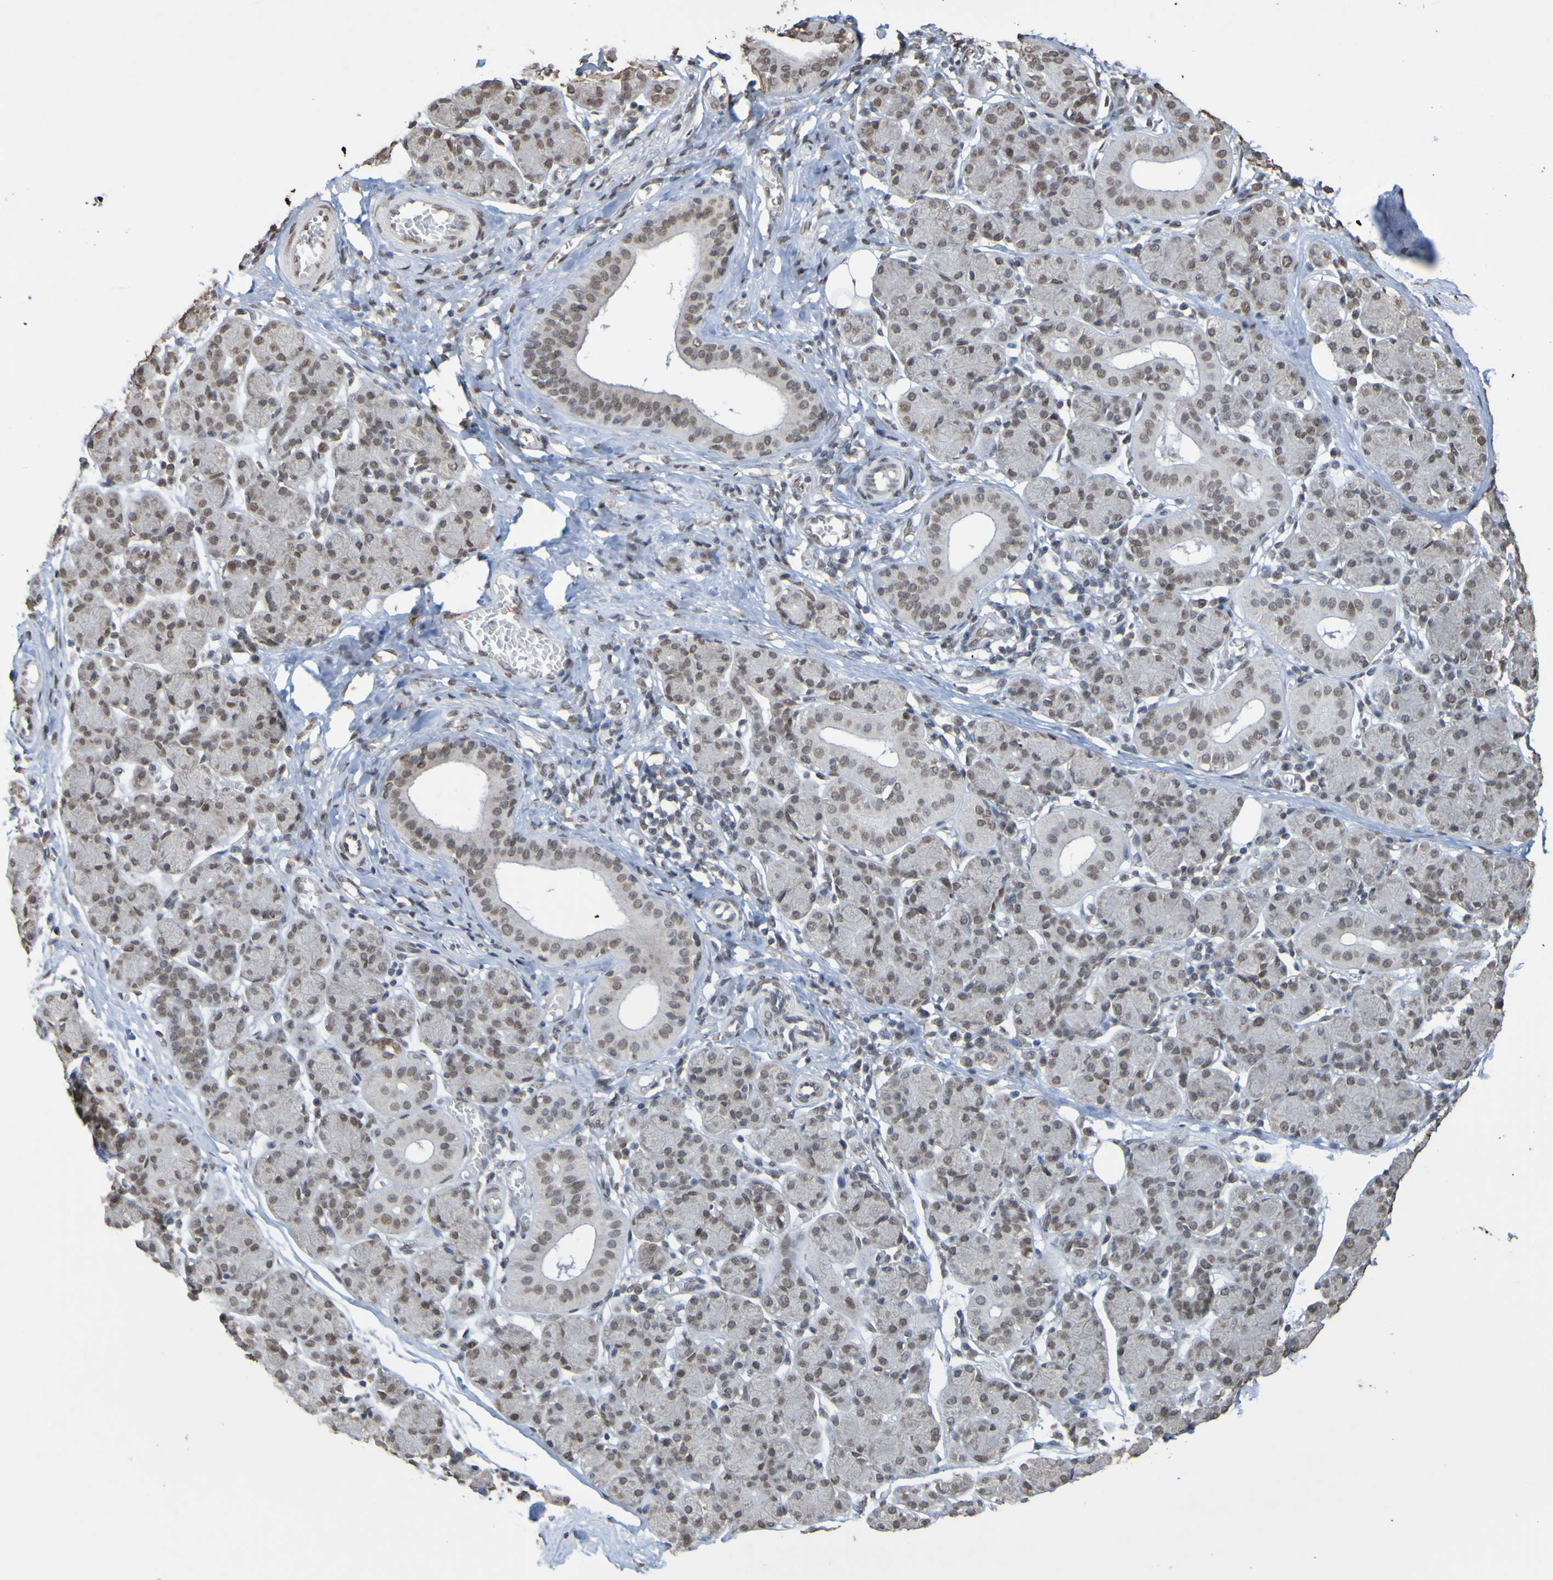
{"staining": {"intensity": "weak", "quantity": "25%-75%", "location": "cytoplasmic/membranous,nuclear"}, "tissue": "salivary gland", "cell_type": "Glandular cells", "image_type": "normal", "snomed": [{"axis": "morphology", "description": "Normal tissue, NOS"}, {"axis": "morphology", "description": "Inflammation, NOS"}, {"axis": "topography", "description": "Lymph node"}, {"axis": "topography", "description": "Salivary gland"}], "caption": "The histopathology image demonstrates immunohistochemical staining of unremarkable salivary gland. There is weak cytoplasmic/membranous,nuclear positivity is present in approximately 25%-75% of glandular cells. (Brightfield microscopy of DAB IHC at high magnification).", "gene": "ALKBH2", "patient": {"sex": "male", "age": 3}}